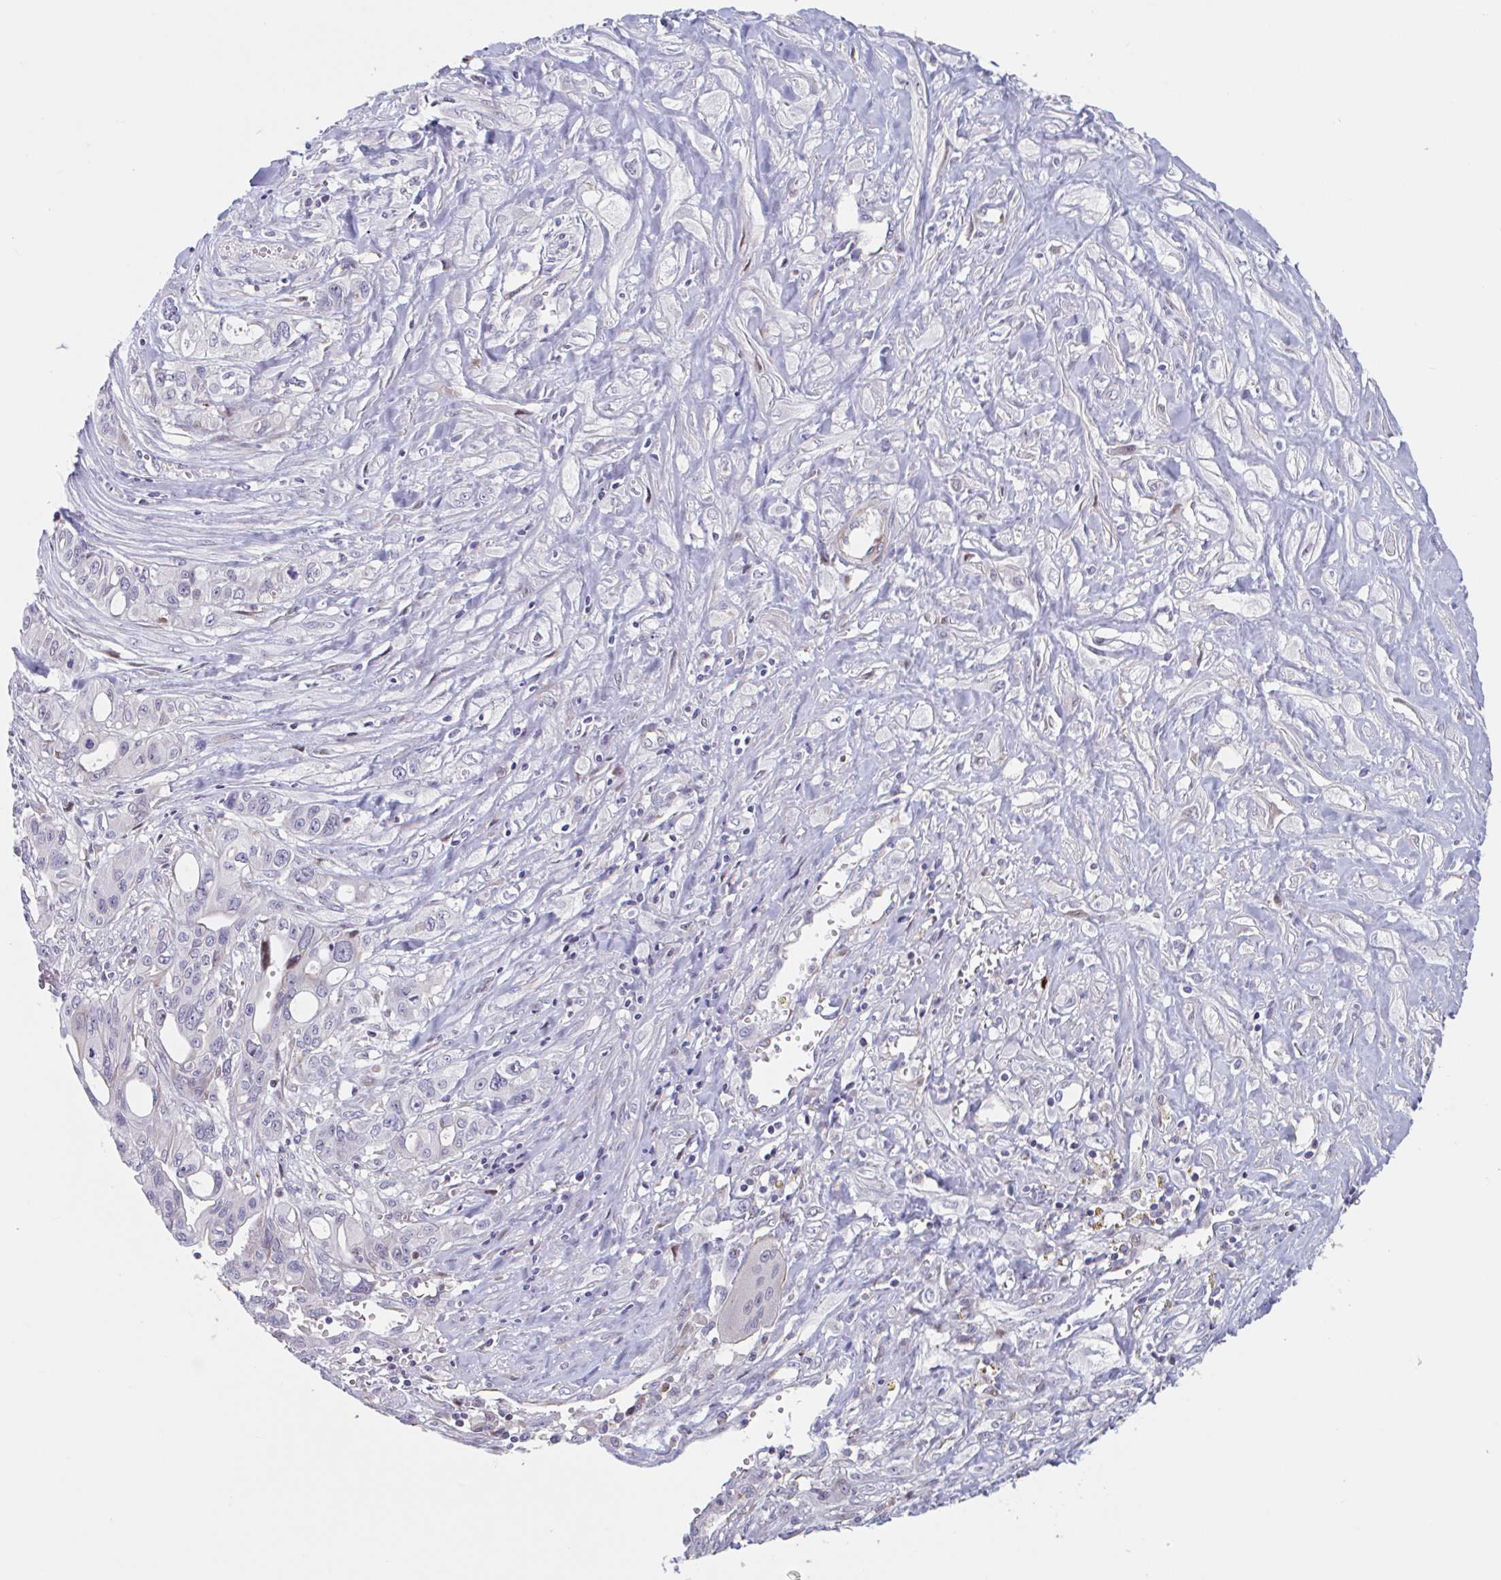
{"staining": {"intensity": "negative", "quantity": "none", "location": "none"}, "tissue": "pancreatic cancer", "cell_type": "Tumor cells", "image_type": "cancer", "snomed": [{"axis": "morphology", "description": "Adenocarcinoma, NOS"}, {"axis": "topography", "description": "Pancreas"}], "caption": "There is no significant positivity in tumor cells of pancreatic adenocarcinoma. (DAB immunohistochemistry (IHC), high magnification).", "gene": "DUXA", "patient": {"sex": "female", "age": 47}}